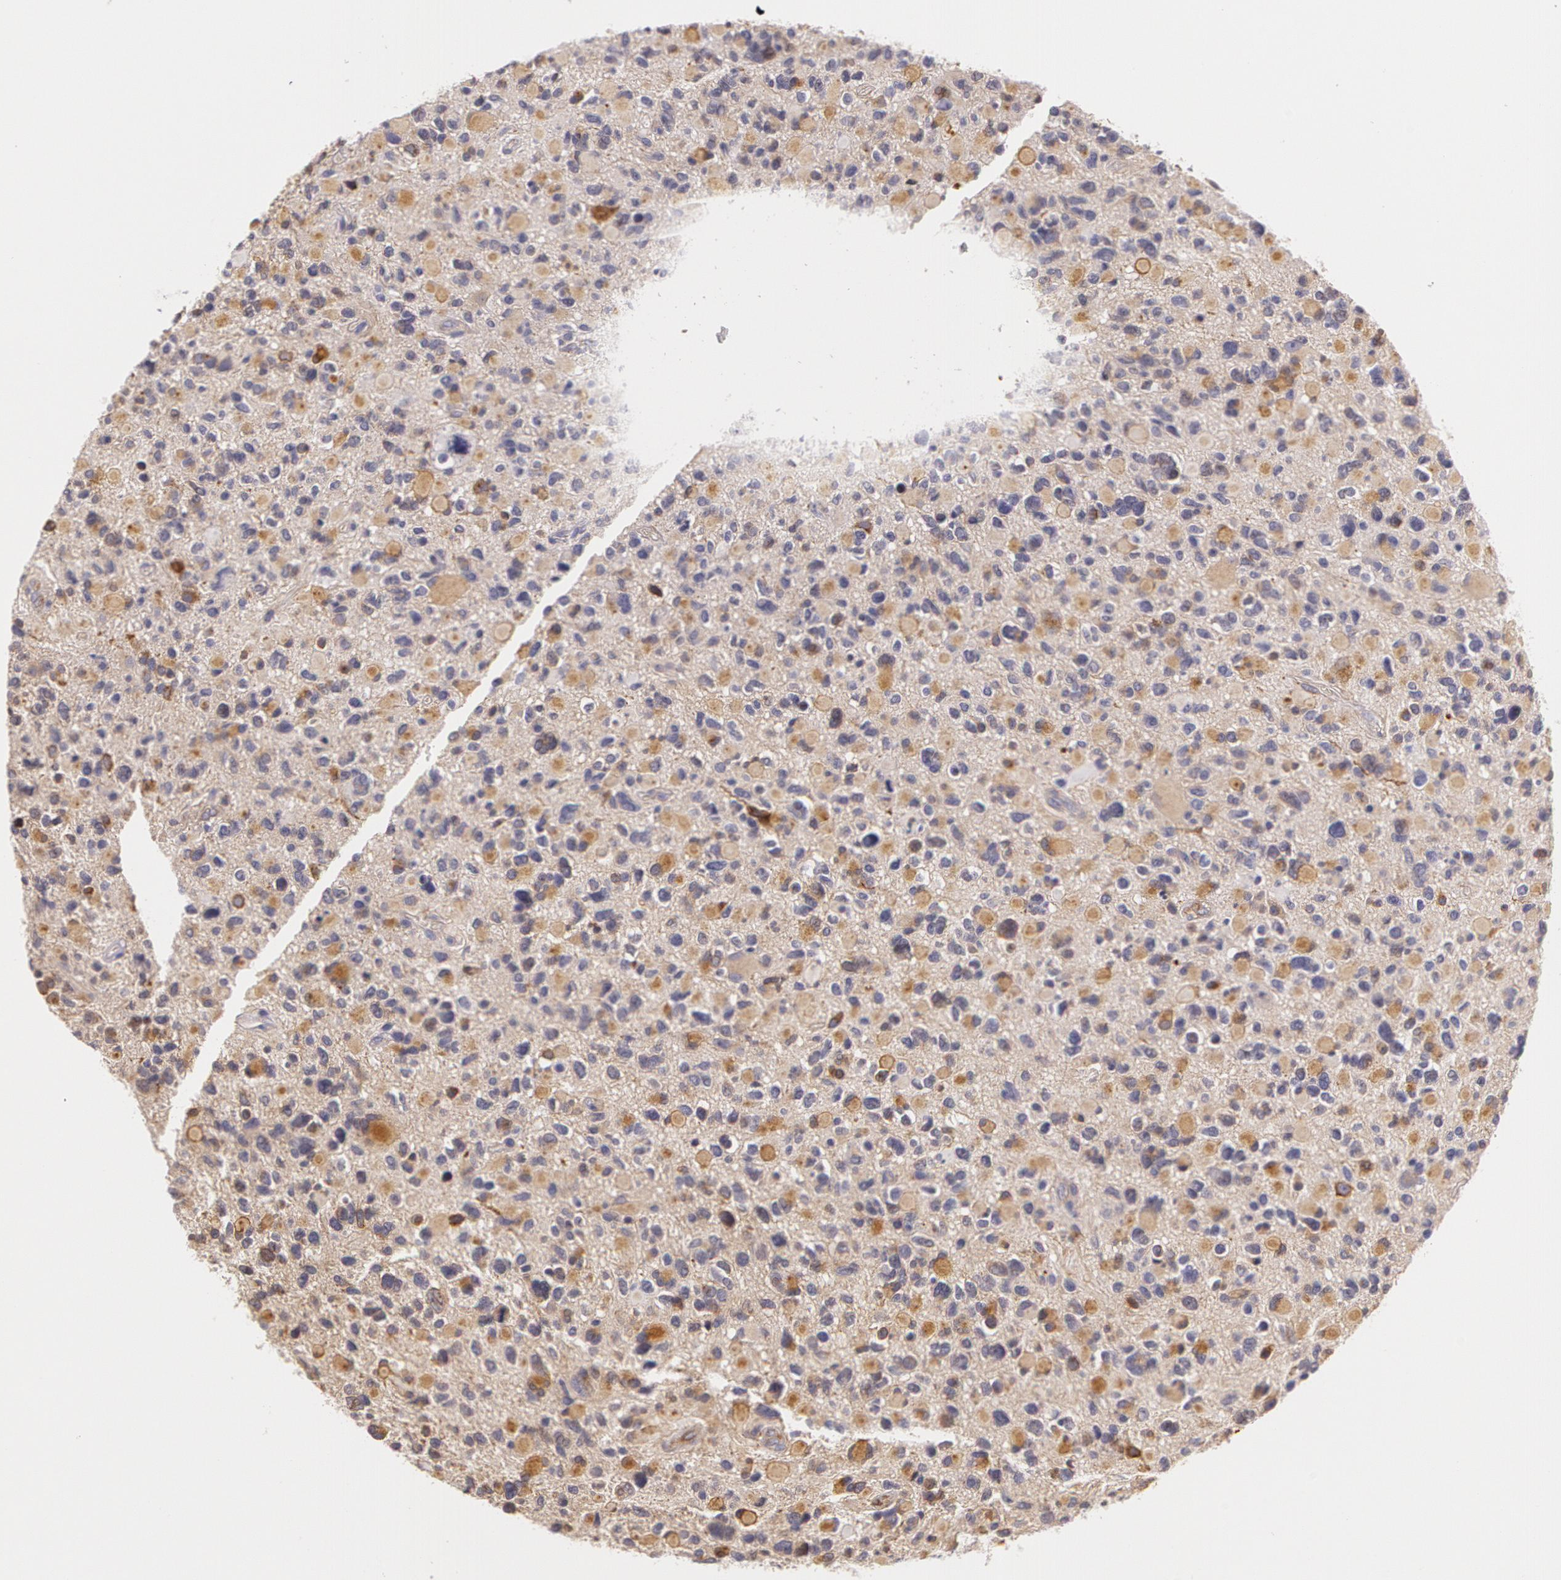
{"staining": {"intensity": "moderate", "quantity": ">75%", "location": "cytoplasmic/membranous"}, "tissue": "glioma", "cell_type": "Tumor cells", "image_type": "cancer", "snomed": [{"axis": "morphology", "description": "Glioma, malignant, High grade"}, {"axis": "topography", "description": "Brain"}], "caption": "High-power microscopy captured an immunohistochemistry photomicrograph of glioma, revealing moderate cytoplasmic/membranous positivity in about >75% of tumor cells.", "gene": "APP", "patient": {"sex": "female", "age": 37}}